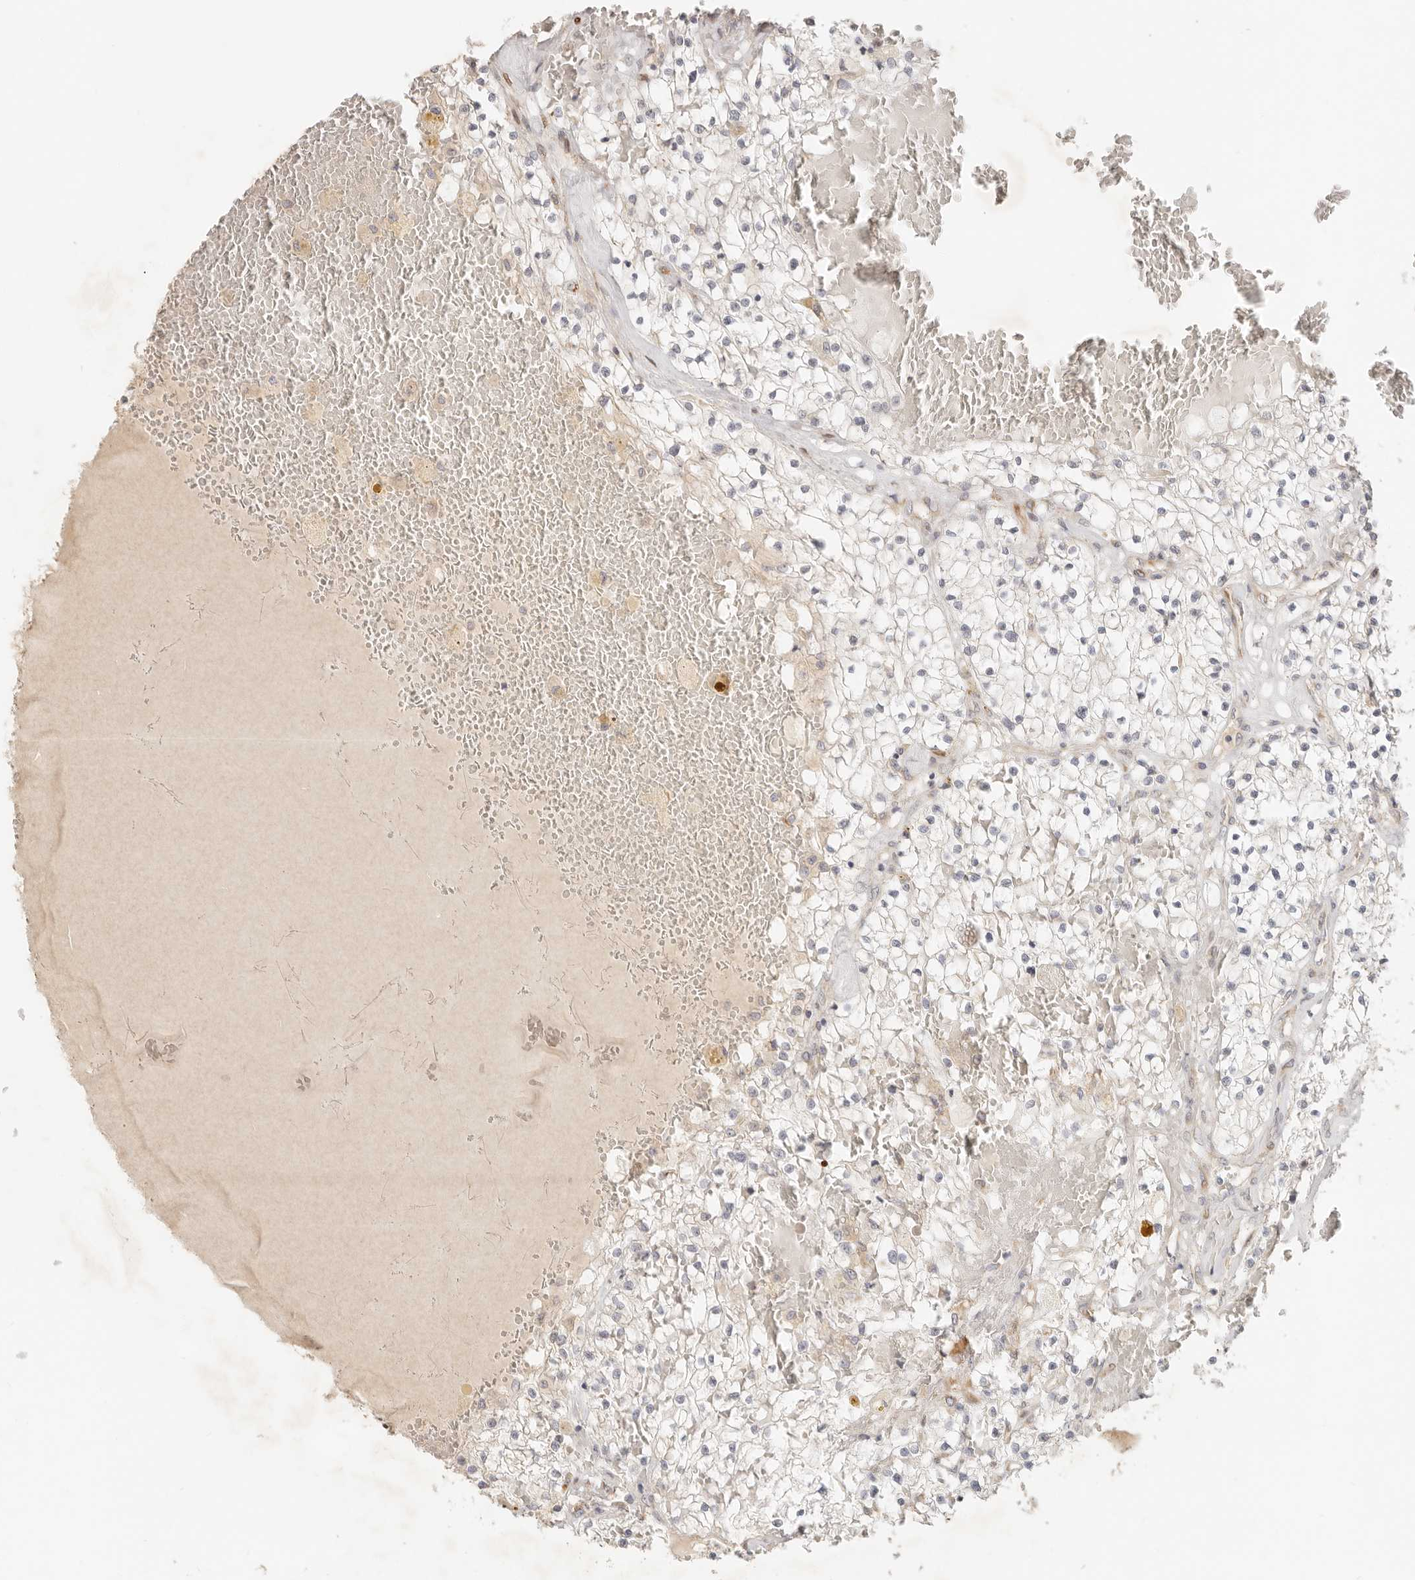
{"staining": {"intensity": "weak", "quantity": "<25%", "location": "cytoplasmic/membranous"}, "tissue": "renal cancer", "cell_type": "Tumor cells", "image_type": "cancer", "snomed": [{"axis": "morphology", "description": "Normal tissue, NOS"}, {"axis": "morphology", "description": "Adenocarcinoma, NOS"}, {"axis": "topography", "description": "Kidney"}], "caption": "This is an immunohistochemistry (IHC) image of adenocarcinoma (renal). There is no staining in tumor cells.", "gene": "PABPC4", "patient": {"sex": "male", "age": 68}}